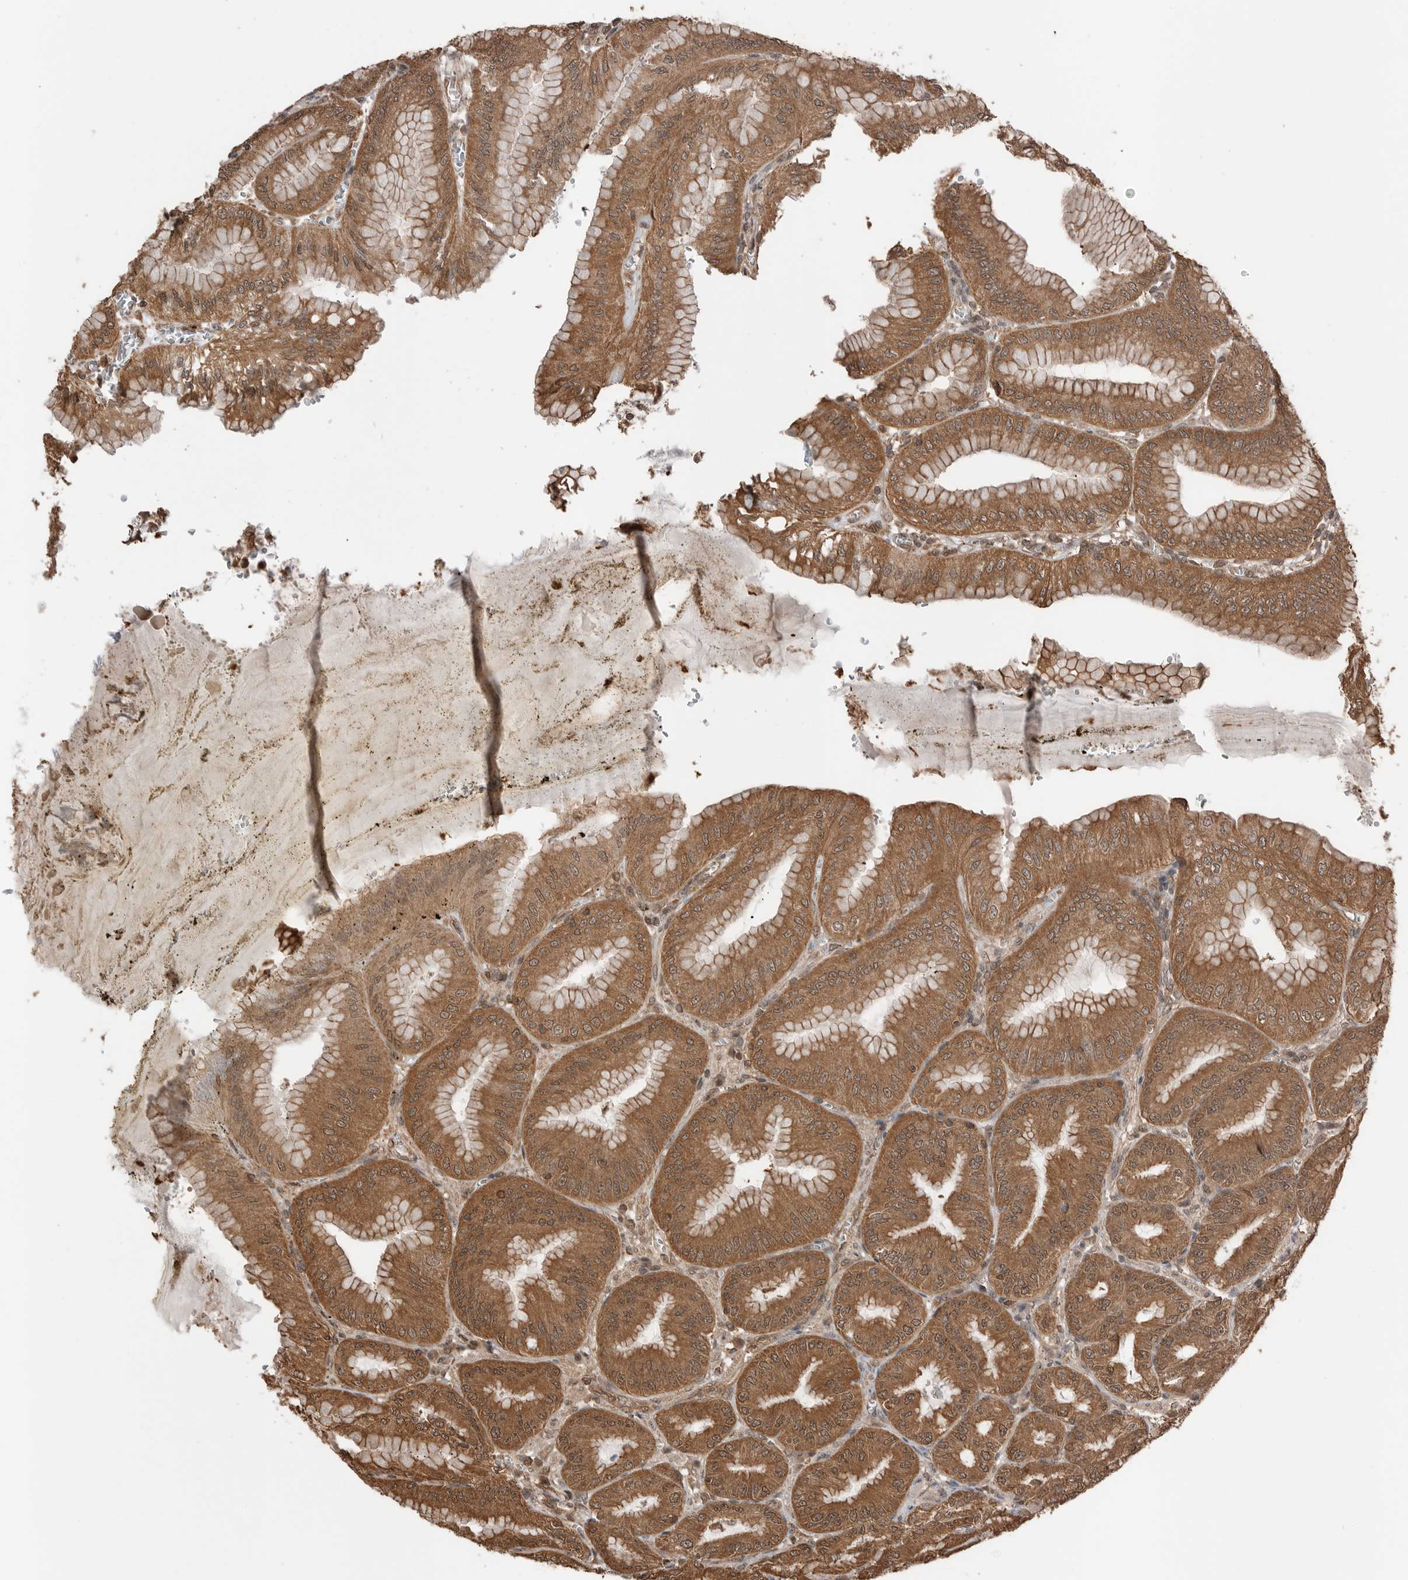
{"staining": {"intensity": "moderate", "quantity": ">75%", "location": "cytoplasmic/membranous,nuclear"}, "tissue": "stomach", "cell_type": "Glandular cells", "image_type": "normal", "snomed": [{"axis": "morphology", "description": "Normal tissue, NOS"}, {"axis": "topography", "description": "Stomach, lower"}], "caption": "Stomach stained for a protein (brown) shows moderate cytoplasmic/membranous,nuclear positive staining in approximately >75% of glandular cells.", "gene": "PEAK1", "patient": {"sex": "male", "age": 71}}